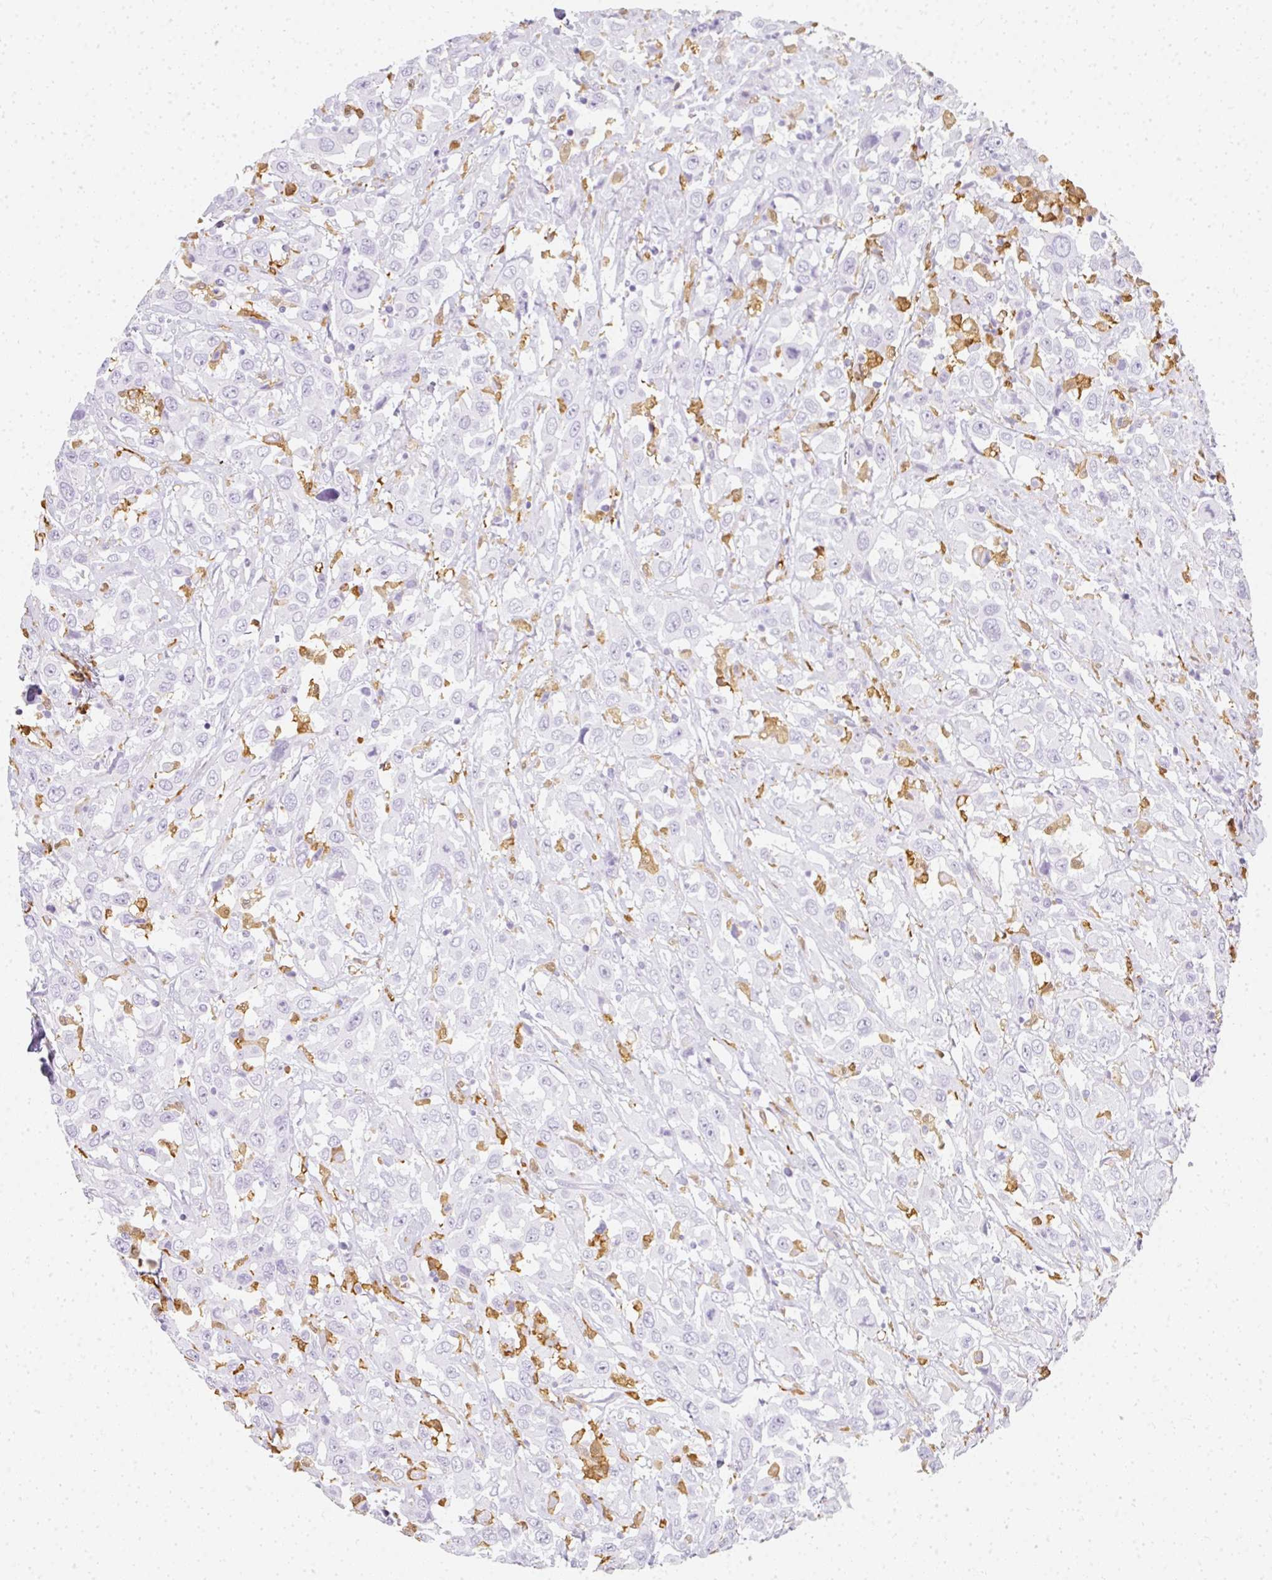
{"staining": {"intensity": "negative", "quantity": "none", "location": "none"}, "tissue": "urothelial cancer", "cell_type": "Tumor cells", "image_type": "cancer", "snomed": [{"axis": "morphology", "description": "Urothelial carcinoma, High grade"}, {"axis": "topography", "description": "Urinary bladder"}], "caption": "Immunohistochemistry photomicrograph of urothelial cancer stained for a protein (brown), which shows no positivity in tumor cells.", "gene": "HK3", "patient": {"sex": "male", "age": 61}}